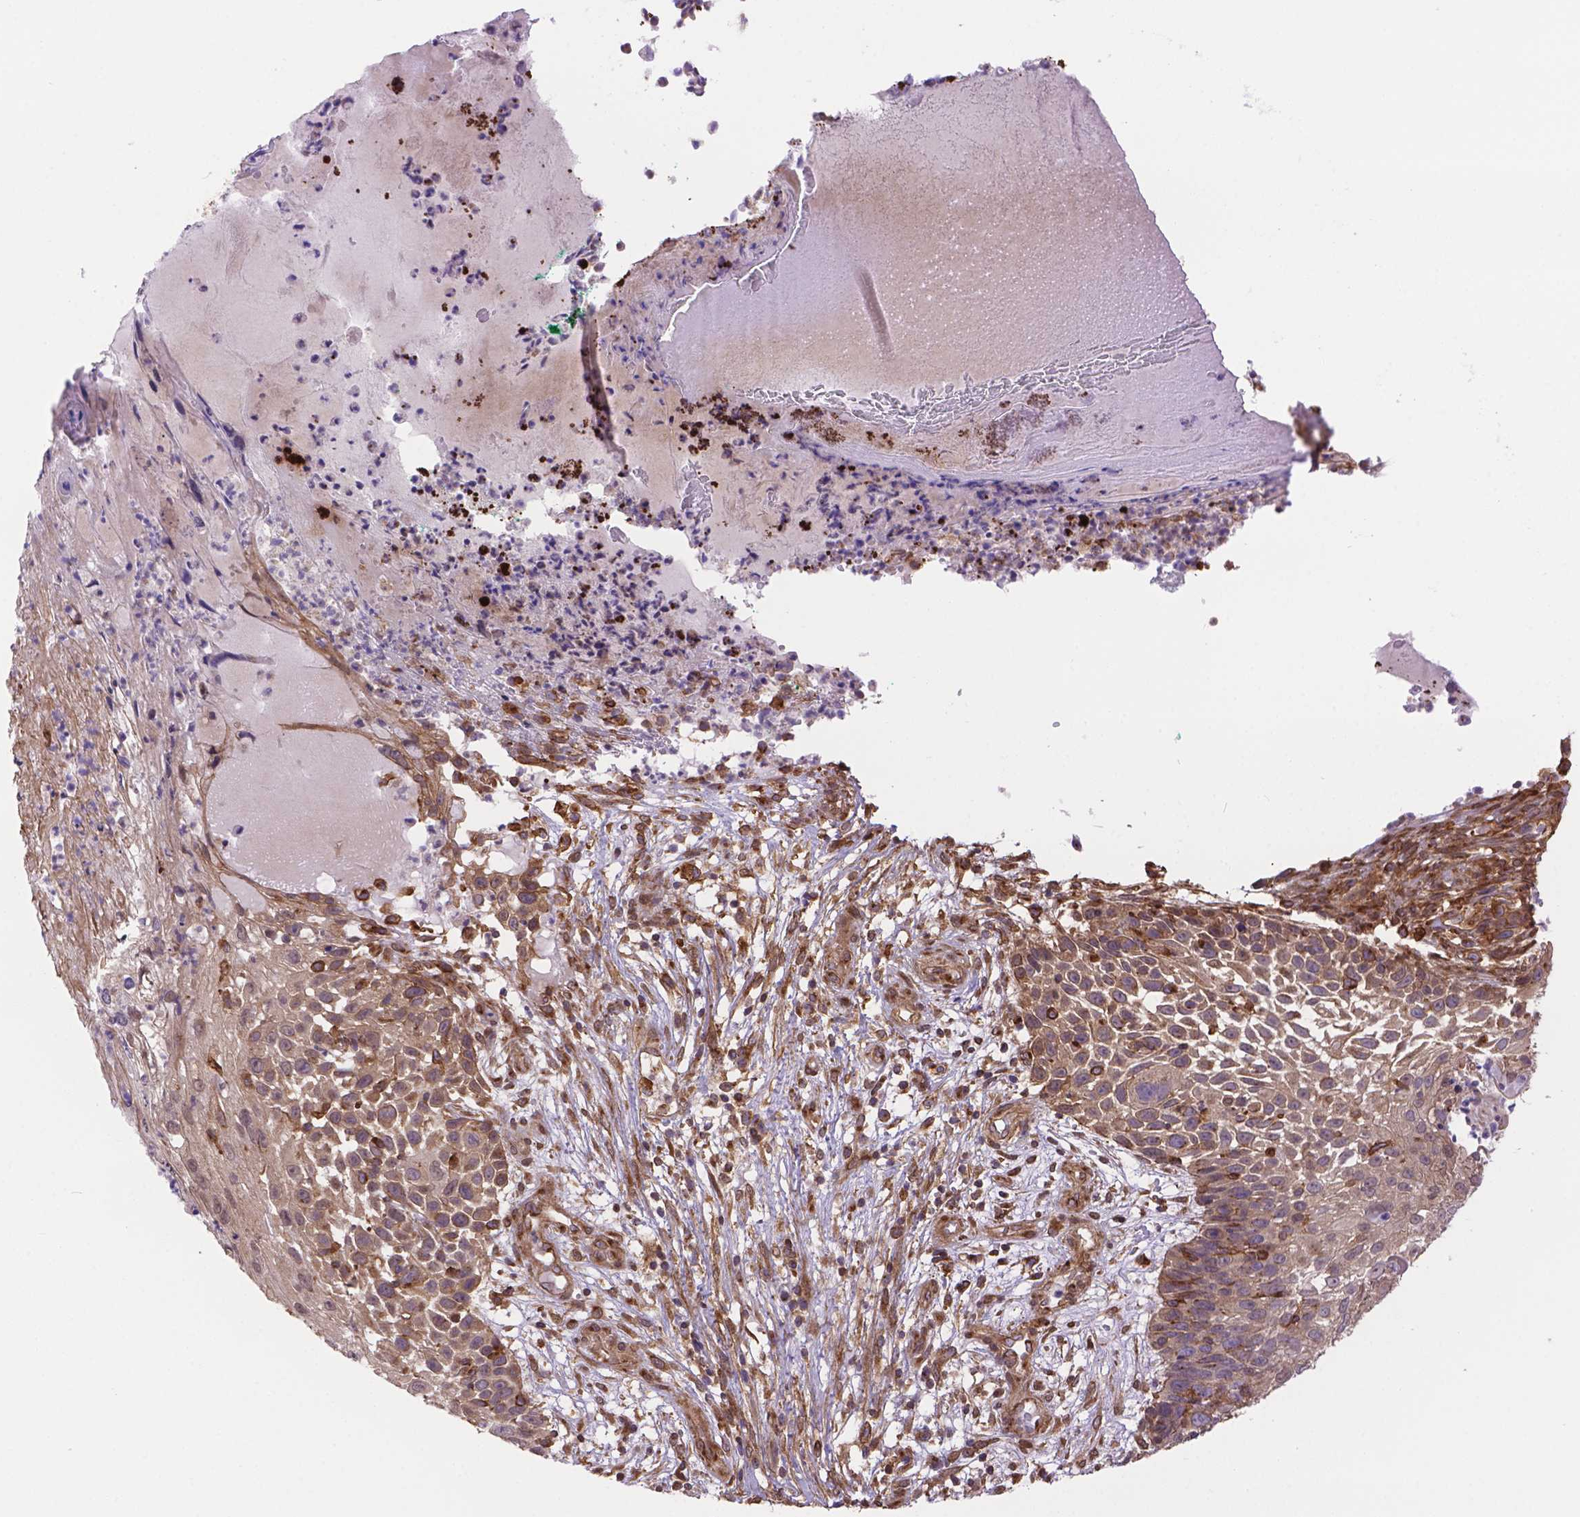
{"staining": {"intensity": "weak", "quantity": ">75%", "location": "cytoplasmic/membranous"}, "tissue": "skin cancer", "cell_type": "Tumor cells", "image_type": "cancer", "snomed": [{"axis": "morphology", "description": "Squamous cell carcinoma, NOS"}, {"axis": "topography", "description": "Skin"}], "caption": "Tumor cells show low levels of weak cytoplasmic/membranous expression in approximately >75% of cells in squamous cell carcinoma (skin).", "gene": "YAP1", "patient": {"sex": "male", "age": 92}}